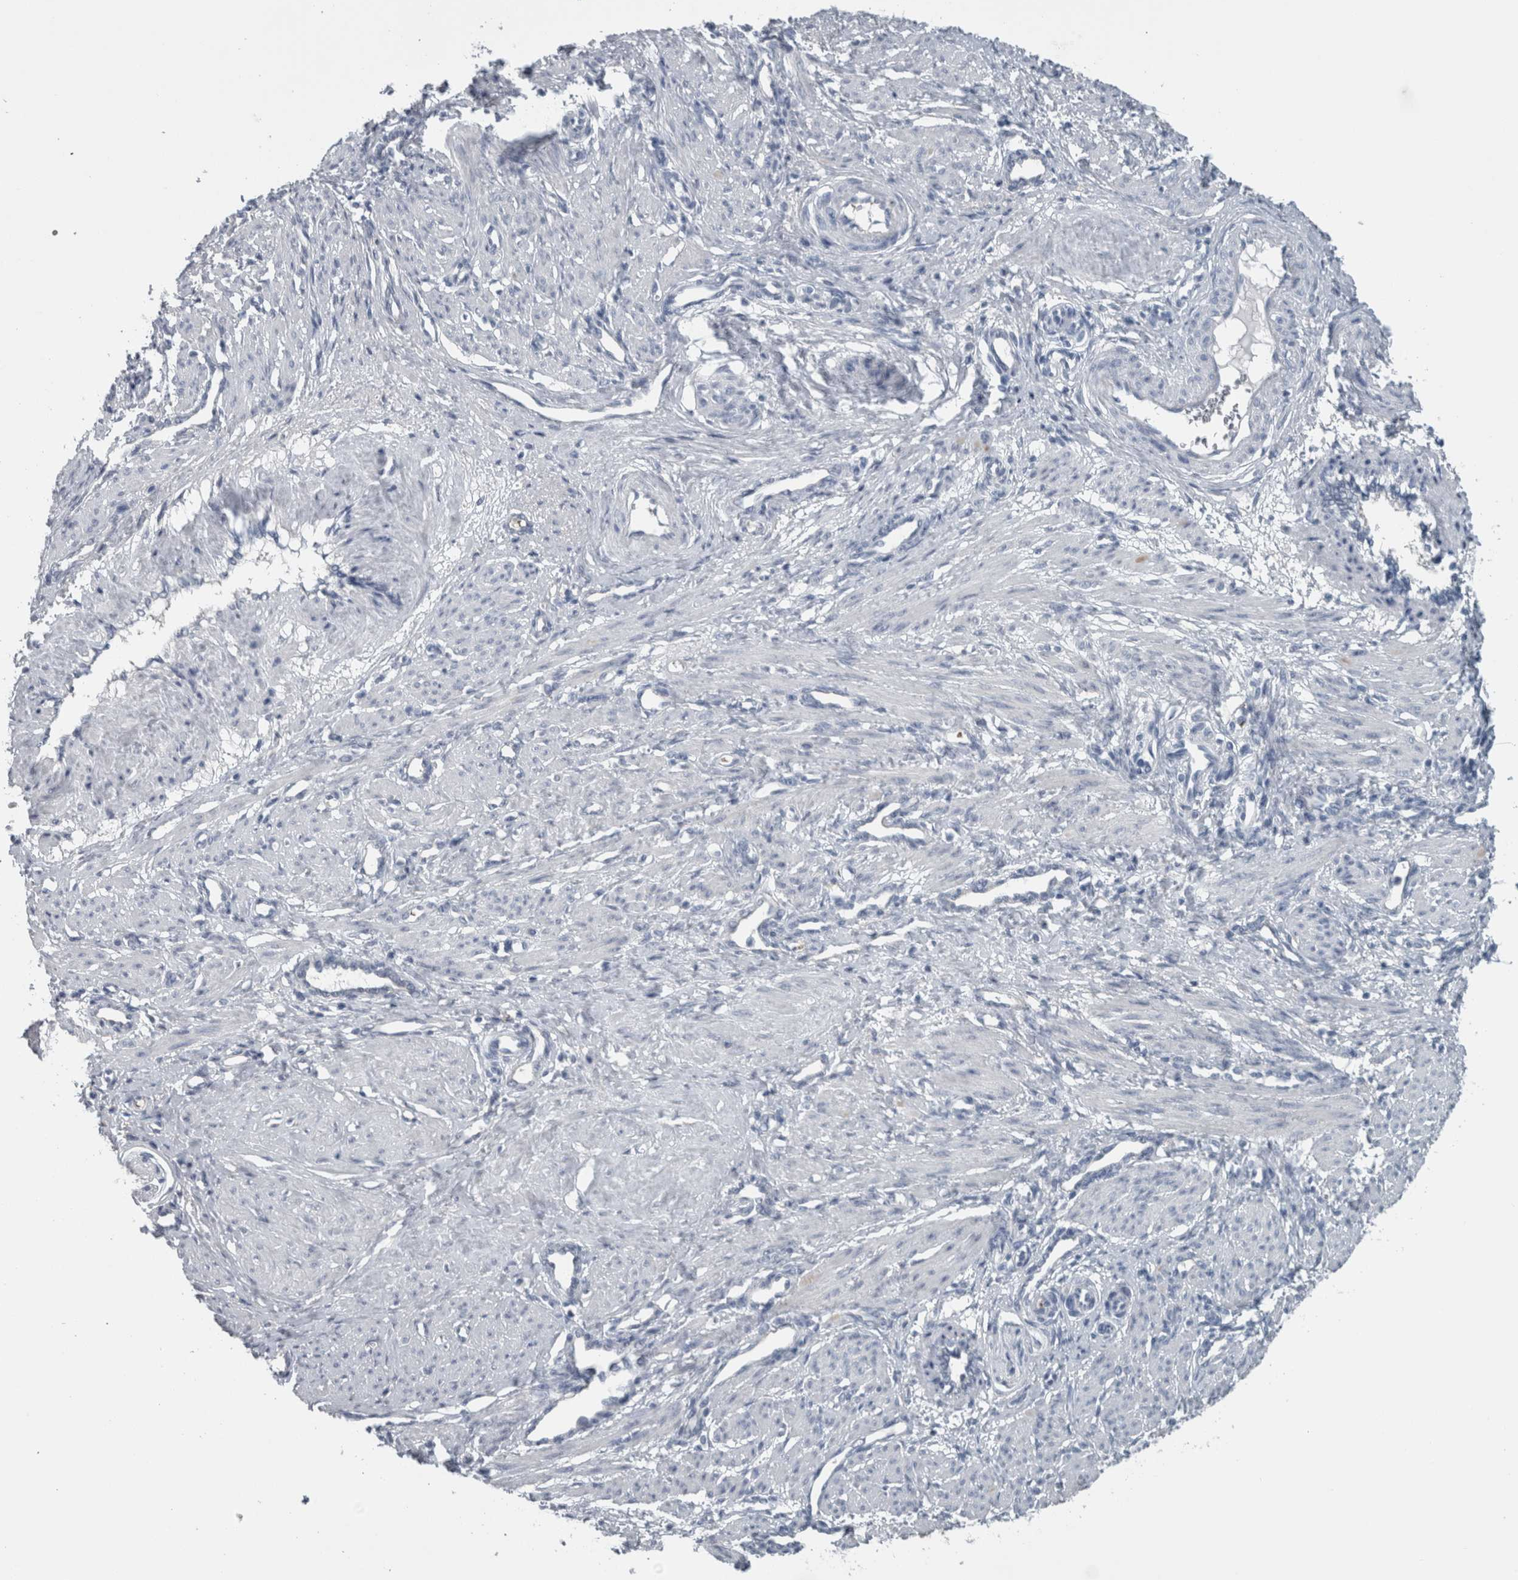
{"staining": {"intensity": "negative", "quantity": "none", "location": "none"}, "tissue": "smooth muscle", "cell_type": "Smooth muscle cells", "image_type": "normal", "snomed": [{"axis": "morphology", "description": "Normal tissue, NOS"}, {"axis": "topography", "description": "Endometrium"}], "caption": "This is a micrograph of immunohistochemistry staining of normal smooth muscle, which shows no staining in smooth muscle cells. (Immunohistochemistry, brightfield microscopy, high magnification).", "gene": "SH3GL2", "patient": {"sex": "female", "age": 33}}